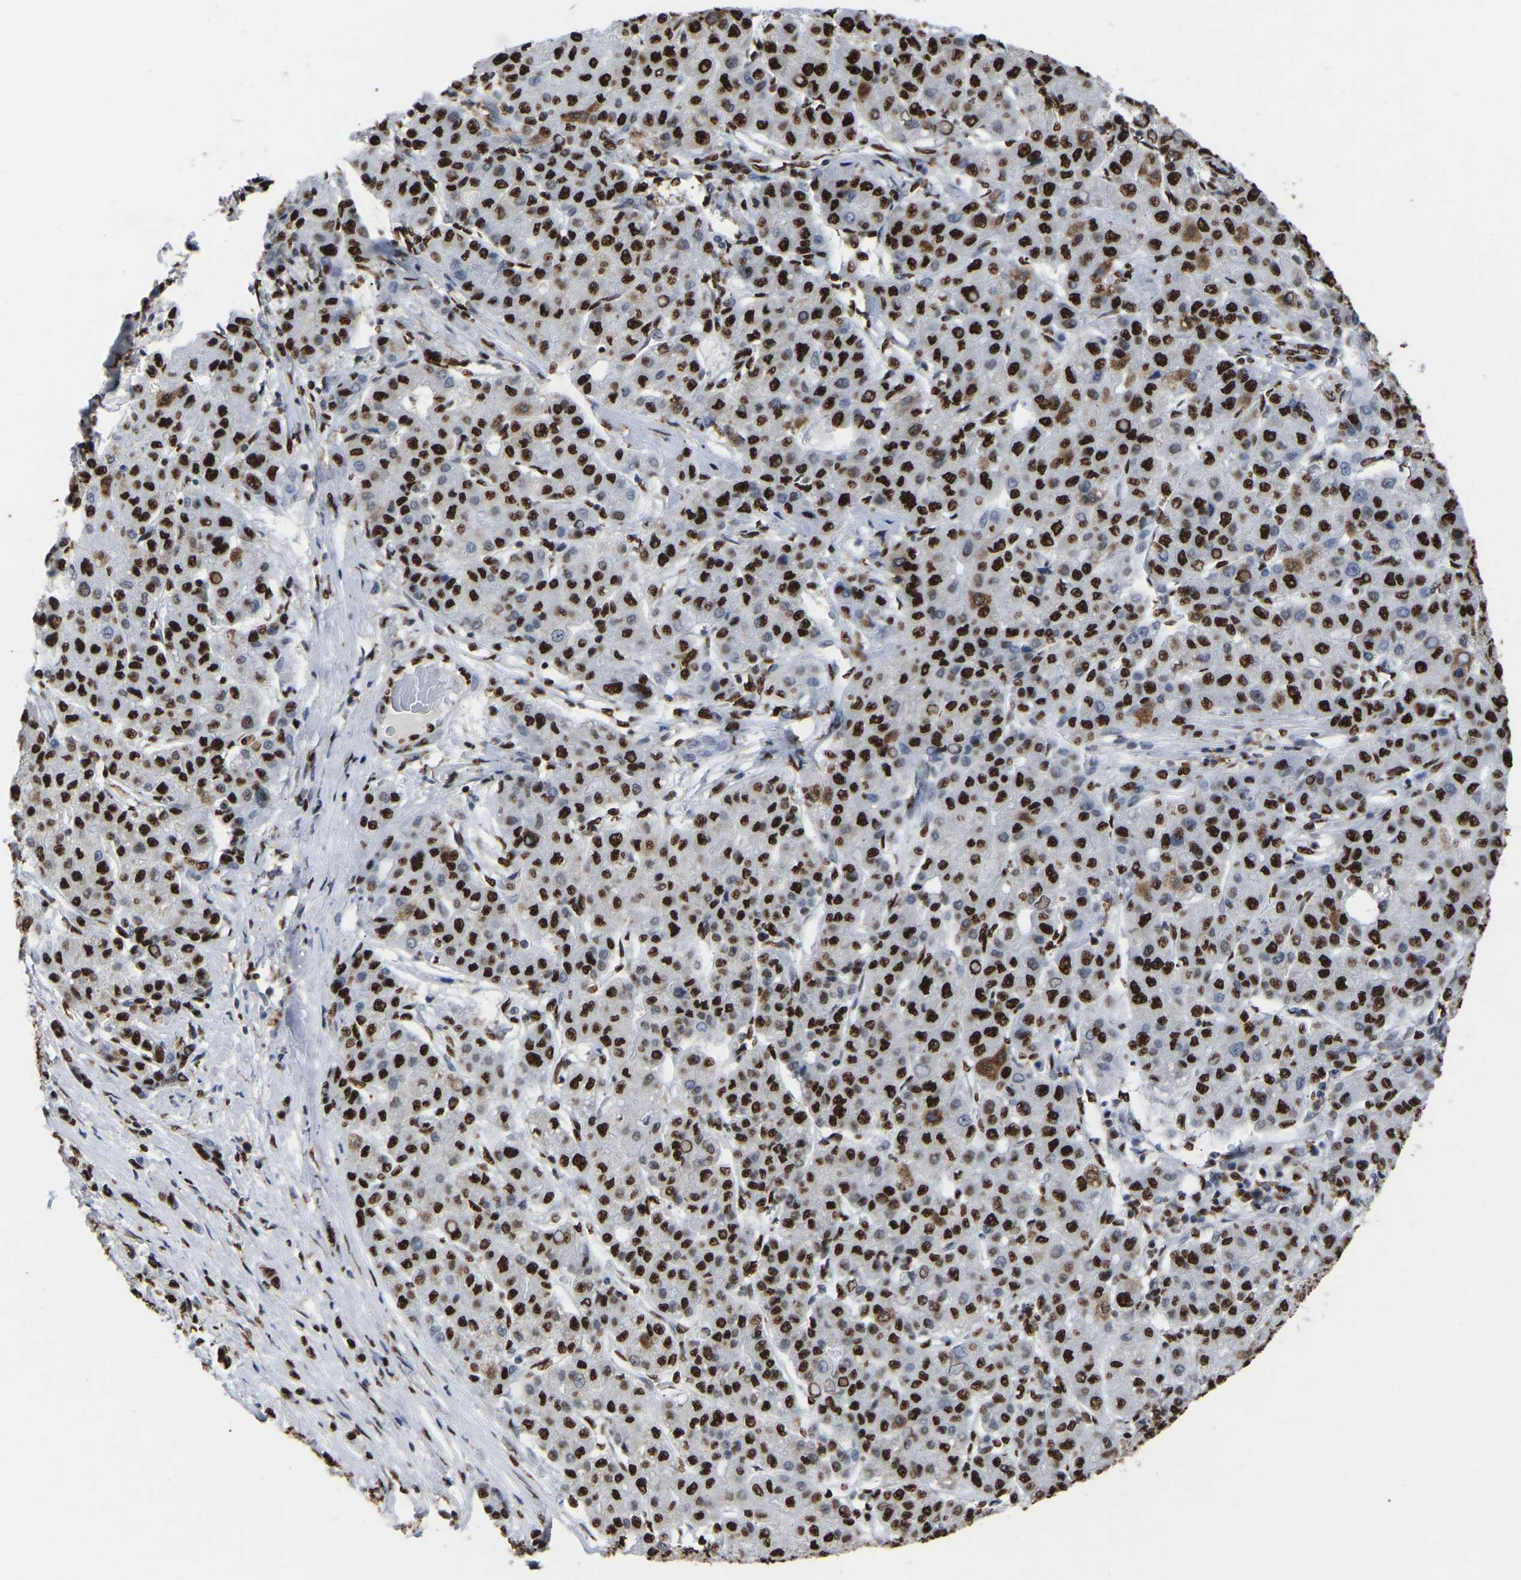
{"staining": {"intensity": "strong", "quantity": ">75%", "location": "nuclear"}, "tissue": "liver cancer", "cell_type": "Tumor cells", "image_type": "cancer", "snomed": [{"axis": "morphology", "description": "Carcinoma, Hepatocellular, NOS"}, {"axis": "topography", "description": "Liver"}], "caption": "Tumor cells display high levels of strong nuclear staining in about >75% of cells in liver cancer.", "gene": "RBL2", "patient": {"sex": "male", "age": 65}}